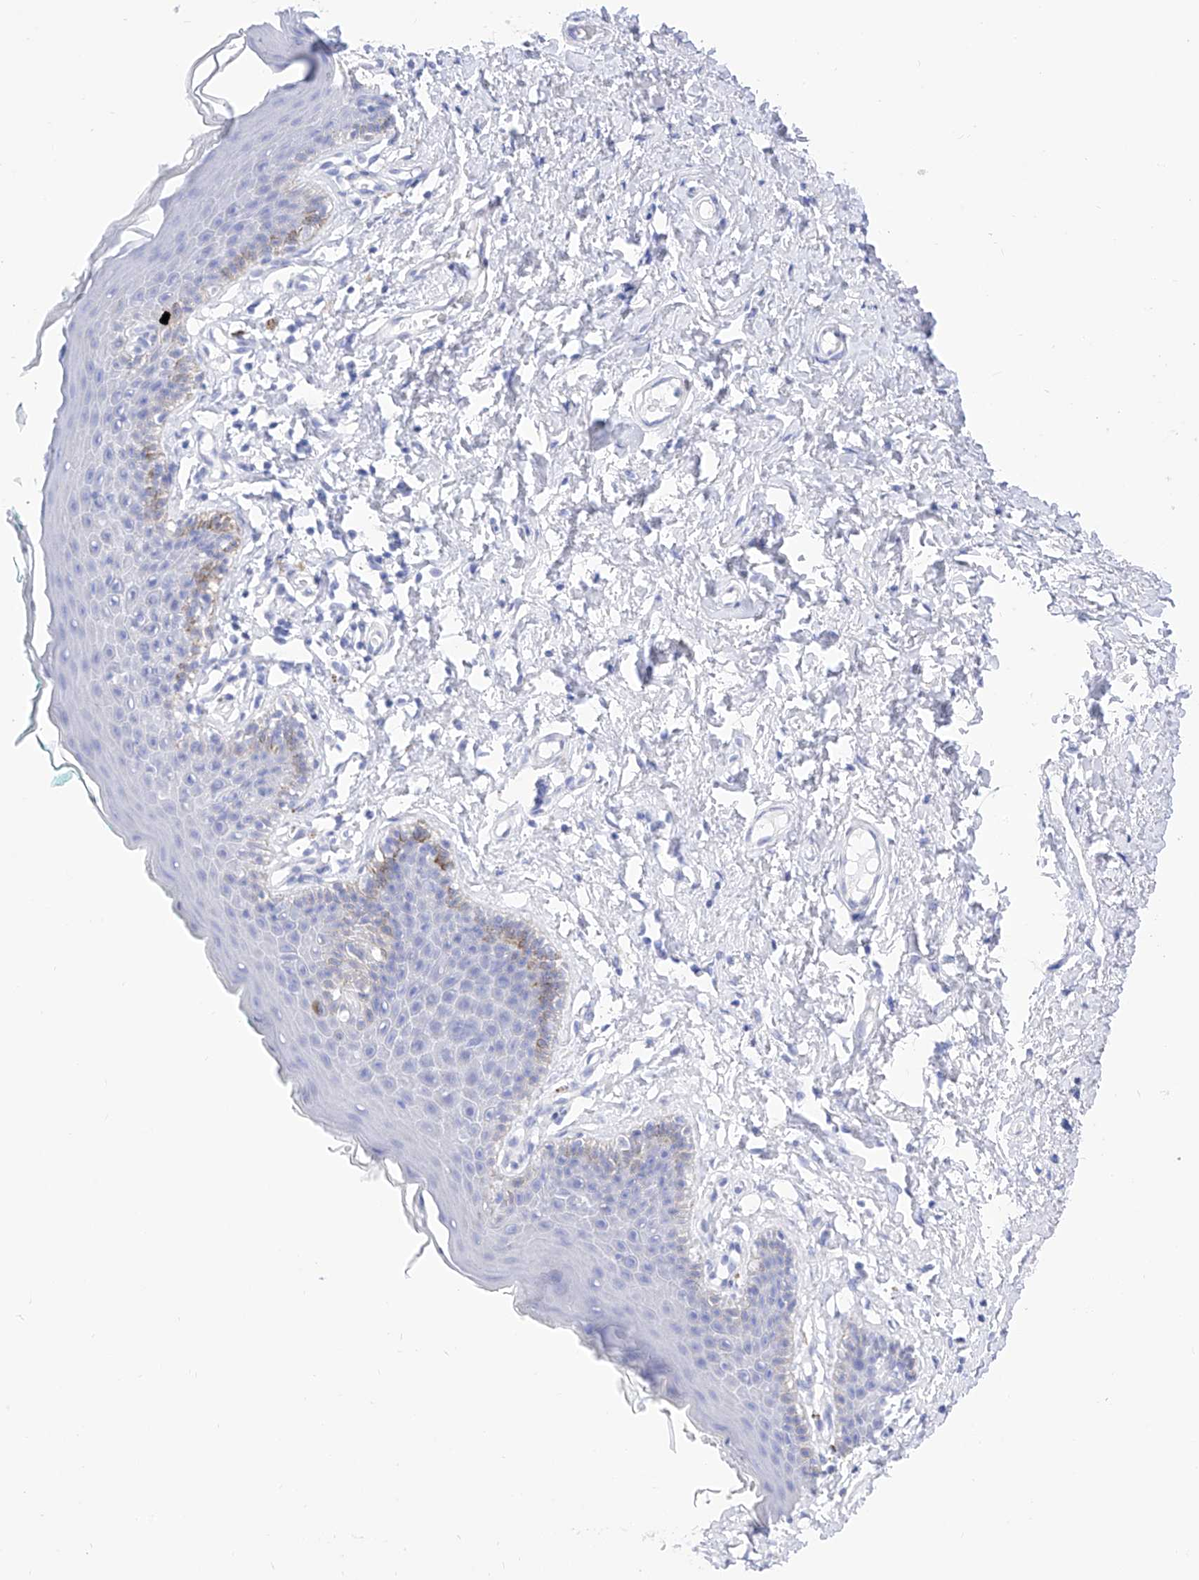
{"staining": {"intensity": "moderate", "quantity": "<25%", "location": "cytoplasmic/membranous"}, "tissue": "skin", "cell_type": "Epidermal cells", "image_type": "normal", "snomed": [{"axis": "morphology", "description": "Normal tissue, NOS"}, {"axis": "topography", "description": "Vulva"}], "caption": "A low amount of moderate cytoplasmic/membranous positivity is present in about <25% of epidermal cells in benign skin.", "gene": "TRPC7", "patient": {"sex": "female", "age": 66}}